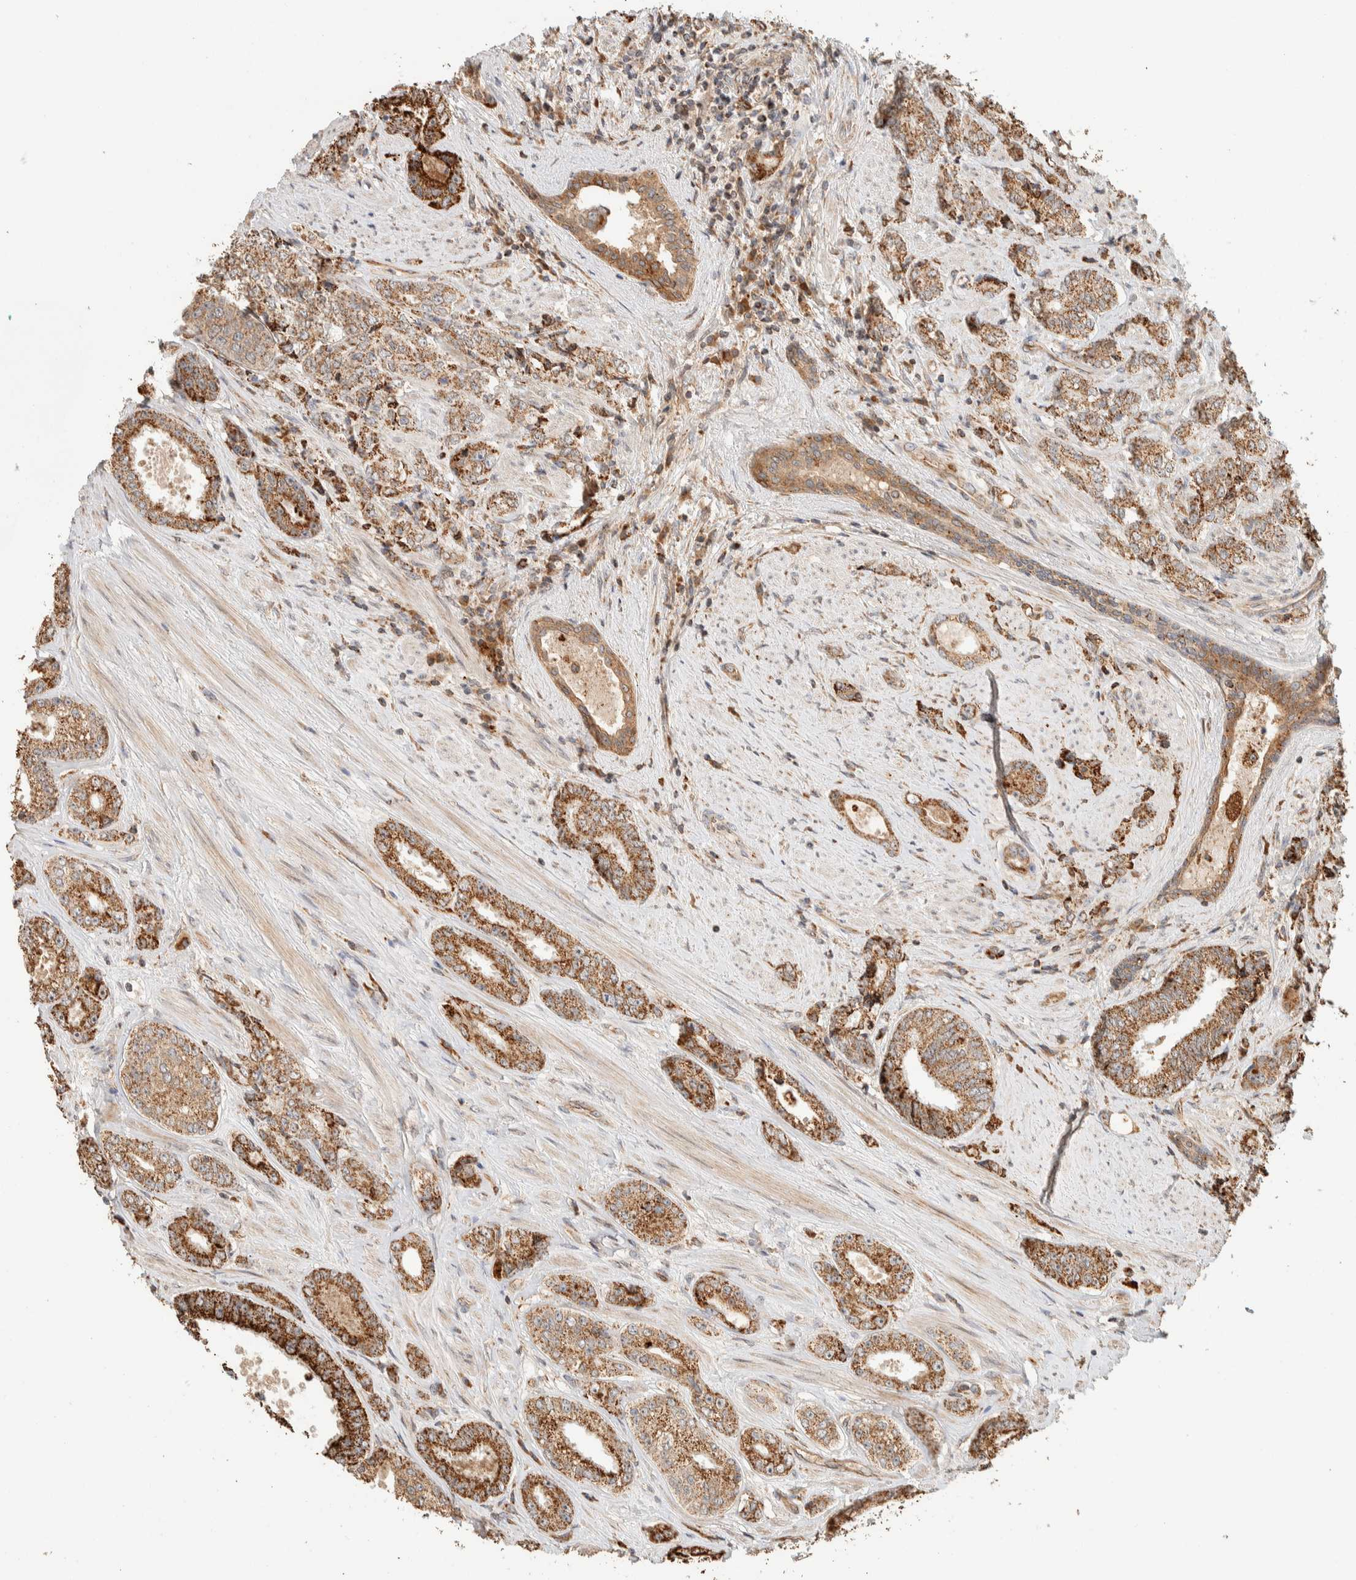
{"staining": {"intensity": "strong", "quantity": ">75%", "location": "cytoplasmic/membranous"}, "tissue": "prostate cancer", "cell_type": "Tumor cells", "image_type": "cancer", "snomed": [{"axis": "morphology", "description": "Adenocarcinoma, High grade"}, {"axis": "topography", "description": "Prostate"}], "caption": "Immunohistochemical staining of human prostate cancer (adenocarcinoma (high-grade)) exhibits high levels of strong cytoplasmic/membranous protein positivity in approximately >75% of tumor cells.", "gene": "KIF9", "patient": {"sex": "male", "age": 61}}